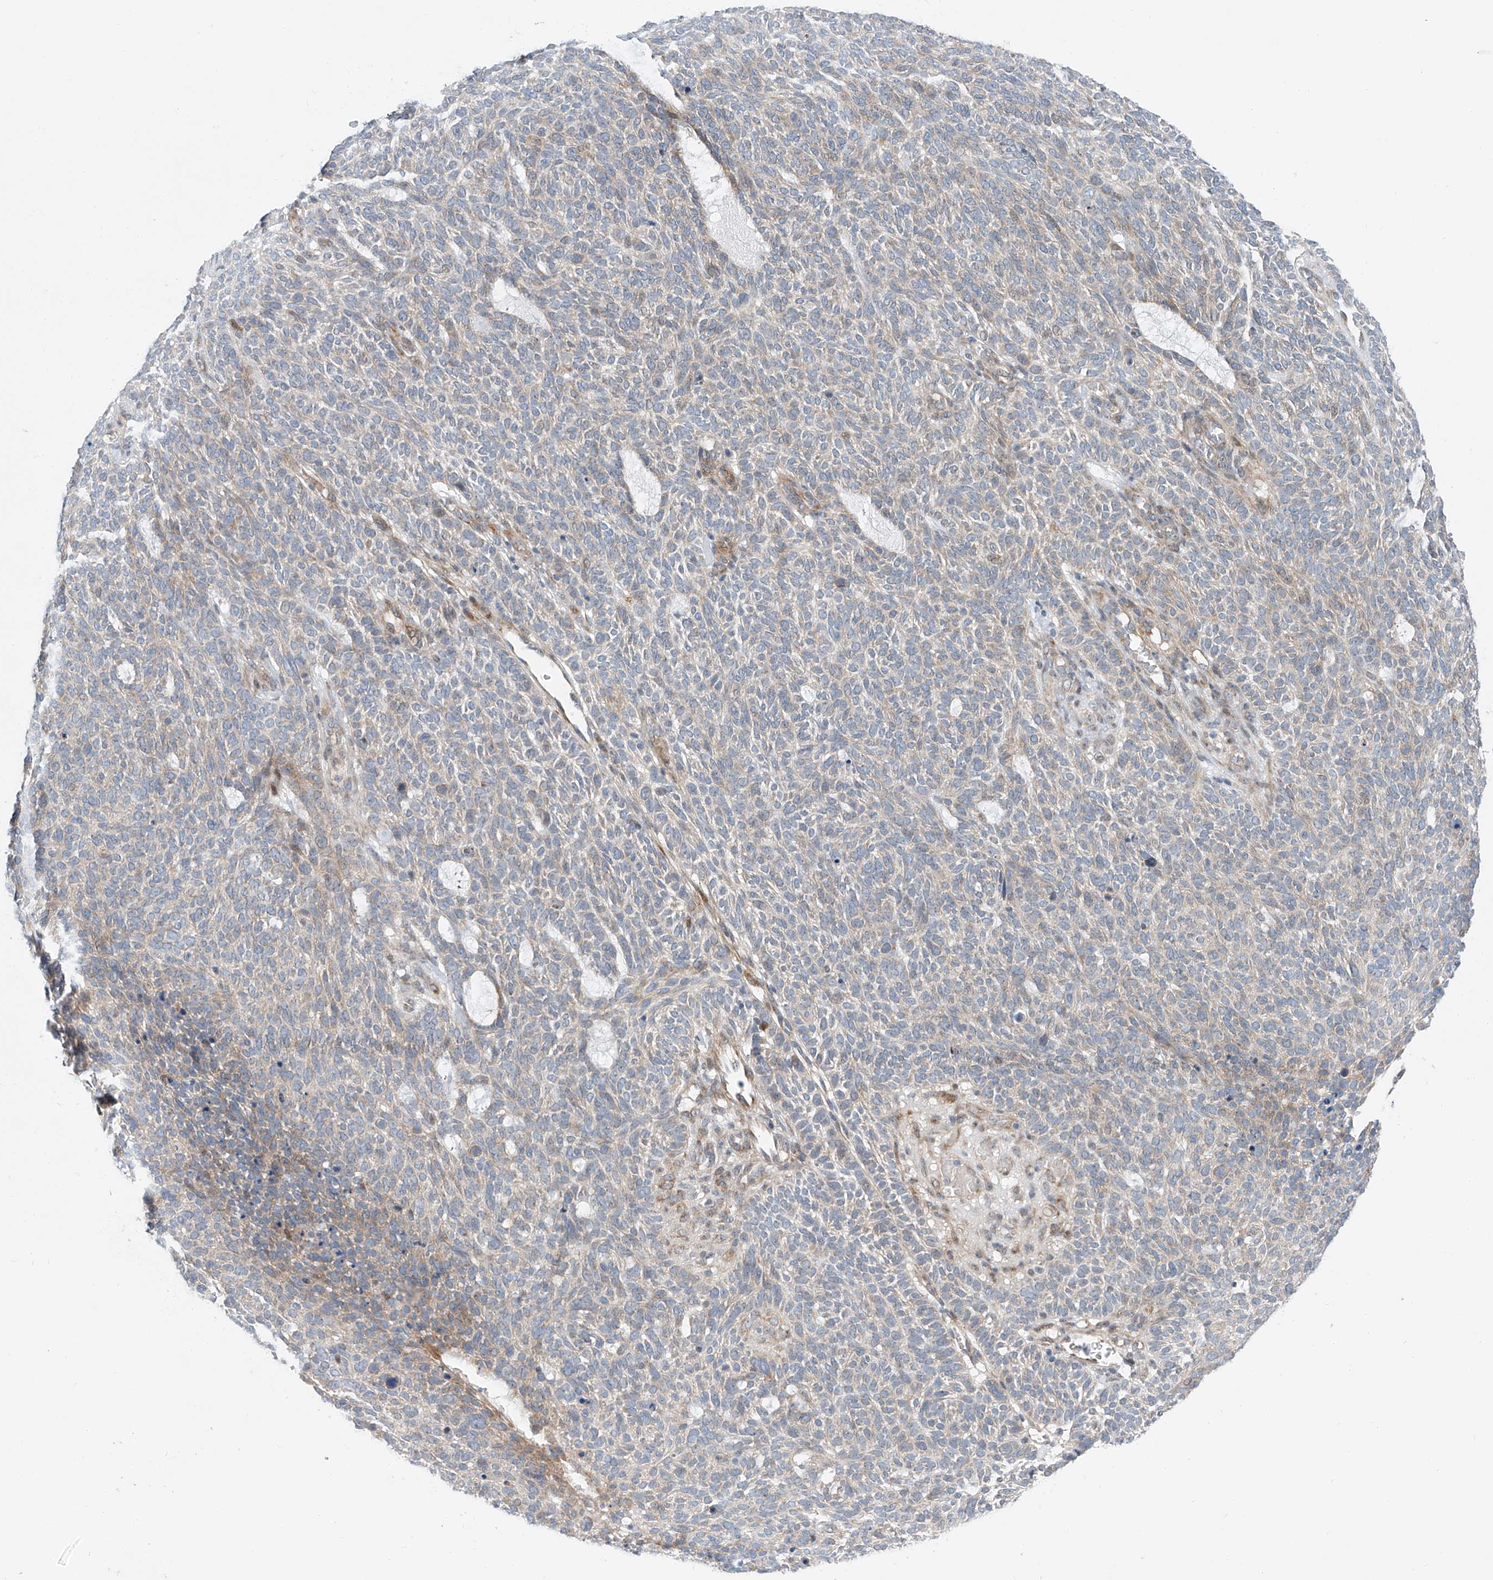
{"staining": {"intensity": "weak", "quantity": "<25%", "location": "cytoplasmic/membranous"}, "tissue": "skin cancer", "cell_type": "Tumor cells", "image_type": "cancer", "snomed": [{"axis": "morphology", "description": "Squamous cell carcinoma, NOS"}, {"axis": "topography", "description": "Skin"}], "caption": "Immunohistochemistry (IHC) of skin cancer shows no expression in tumor cells. The staining was performed using DAB (3,3'-diaminobenzidine) to visualize the protein expression in brown, while the nuclei were stained in blue with hematoxylin (Magnification: 20x).", "gene": "CLDND1", "patient": {"sex": "female", "age": 90}}